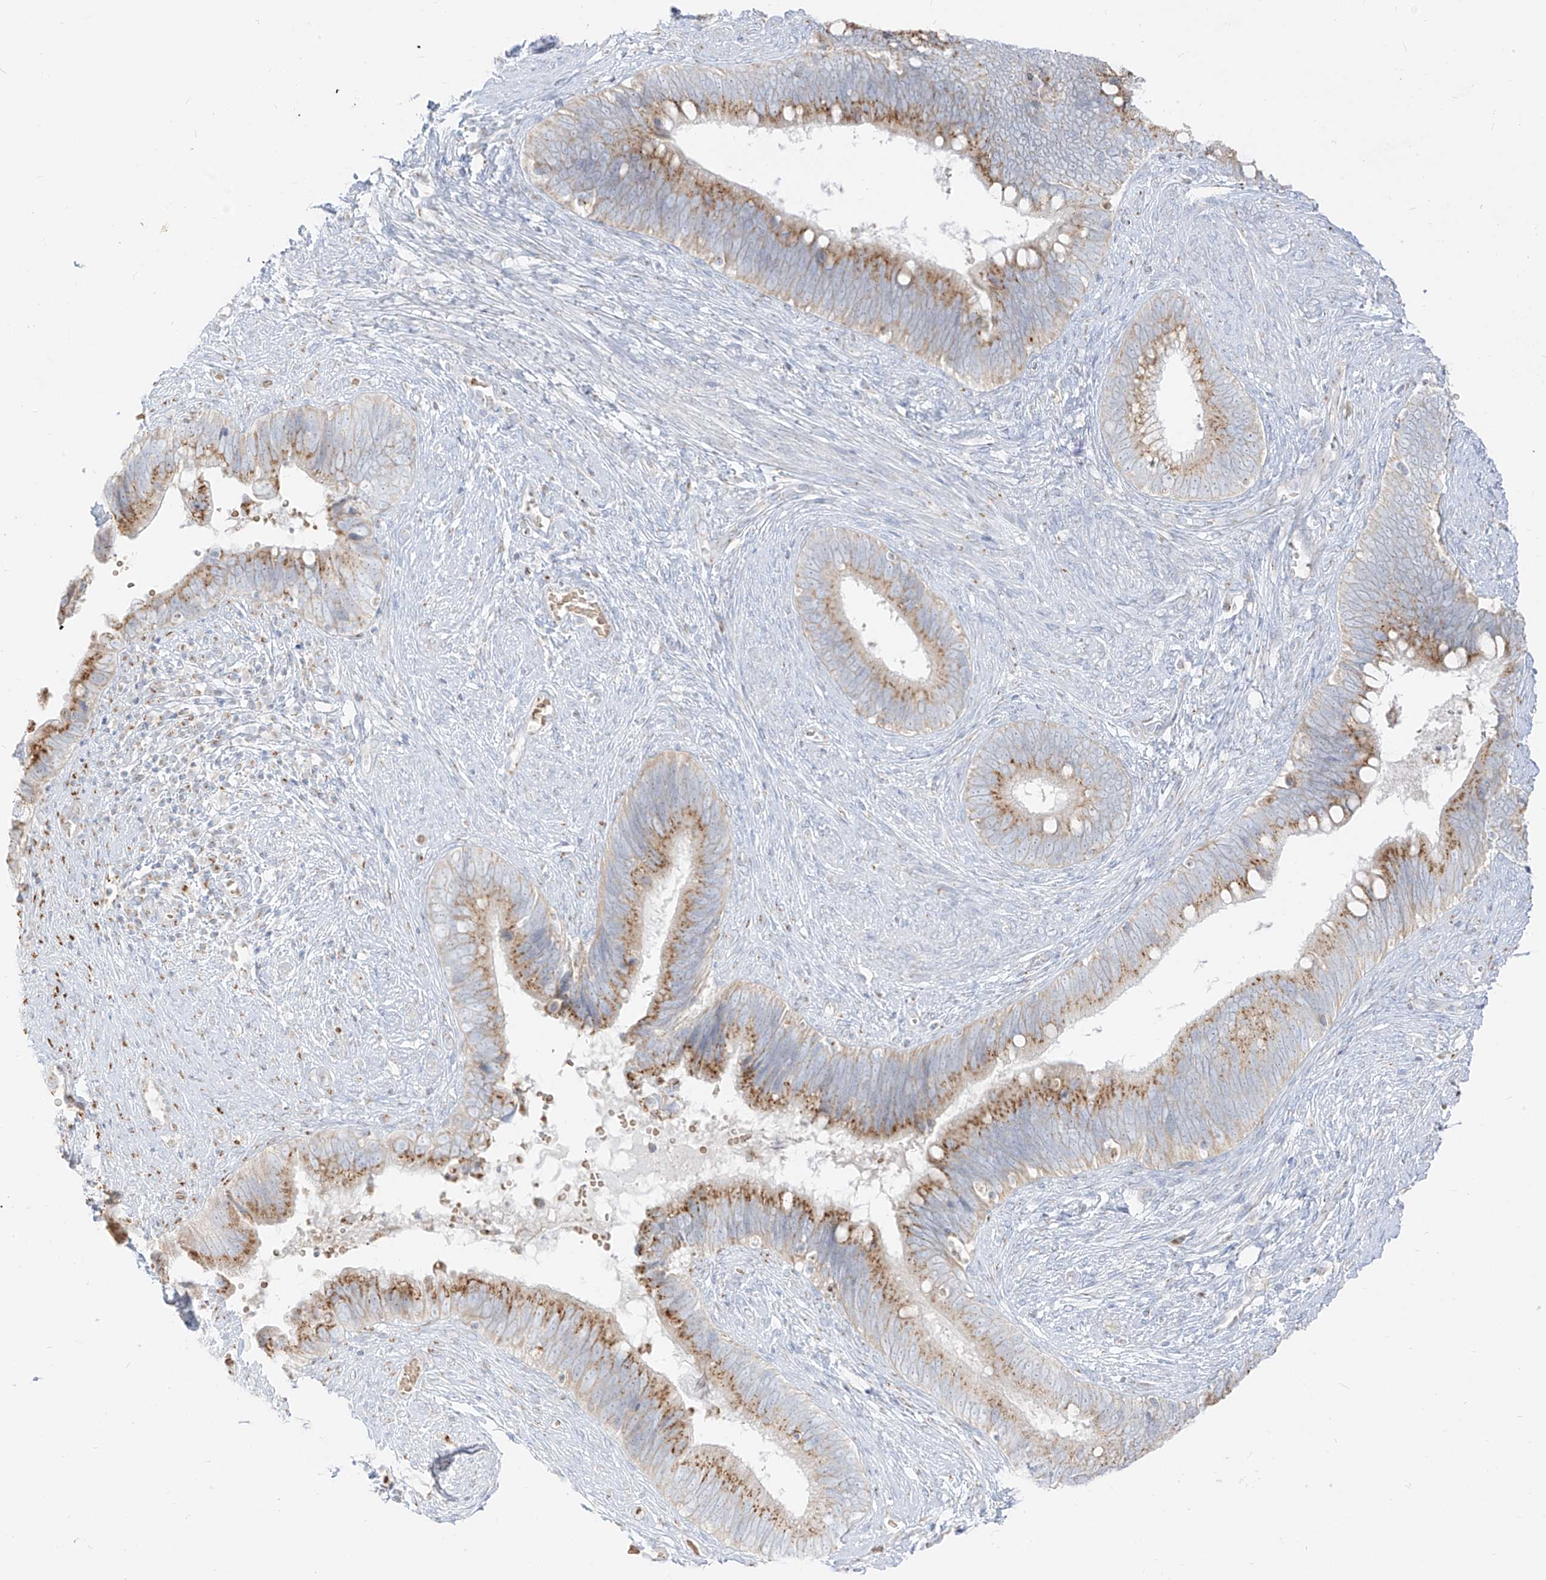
{"staining": {"intensity": "moderate", "quantity": ">75%", "location": "cytoplasmic/membranous"}, "tissue": "cervical cancer", "cell_type": "Tumor cells", "image_type": "cancer", "snomed": [{"axis": "morphology", "description": "Adenocarcinoma, NOS"}, {"axis": "topography", "description": "Cervix"}], "caption": "High-power microscopy captured an immunohistochemistry (IHC) image of cervical cancer (adenocarcinoma), revealing moderate cytoplasmic/membranous positivity in about >75% of tumor cells.", "gene": "TMEM87B", "patient": {"sex": "female", "age": 42}}